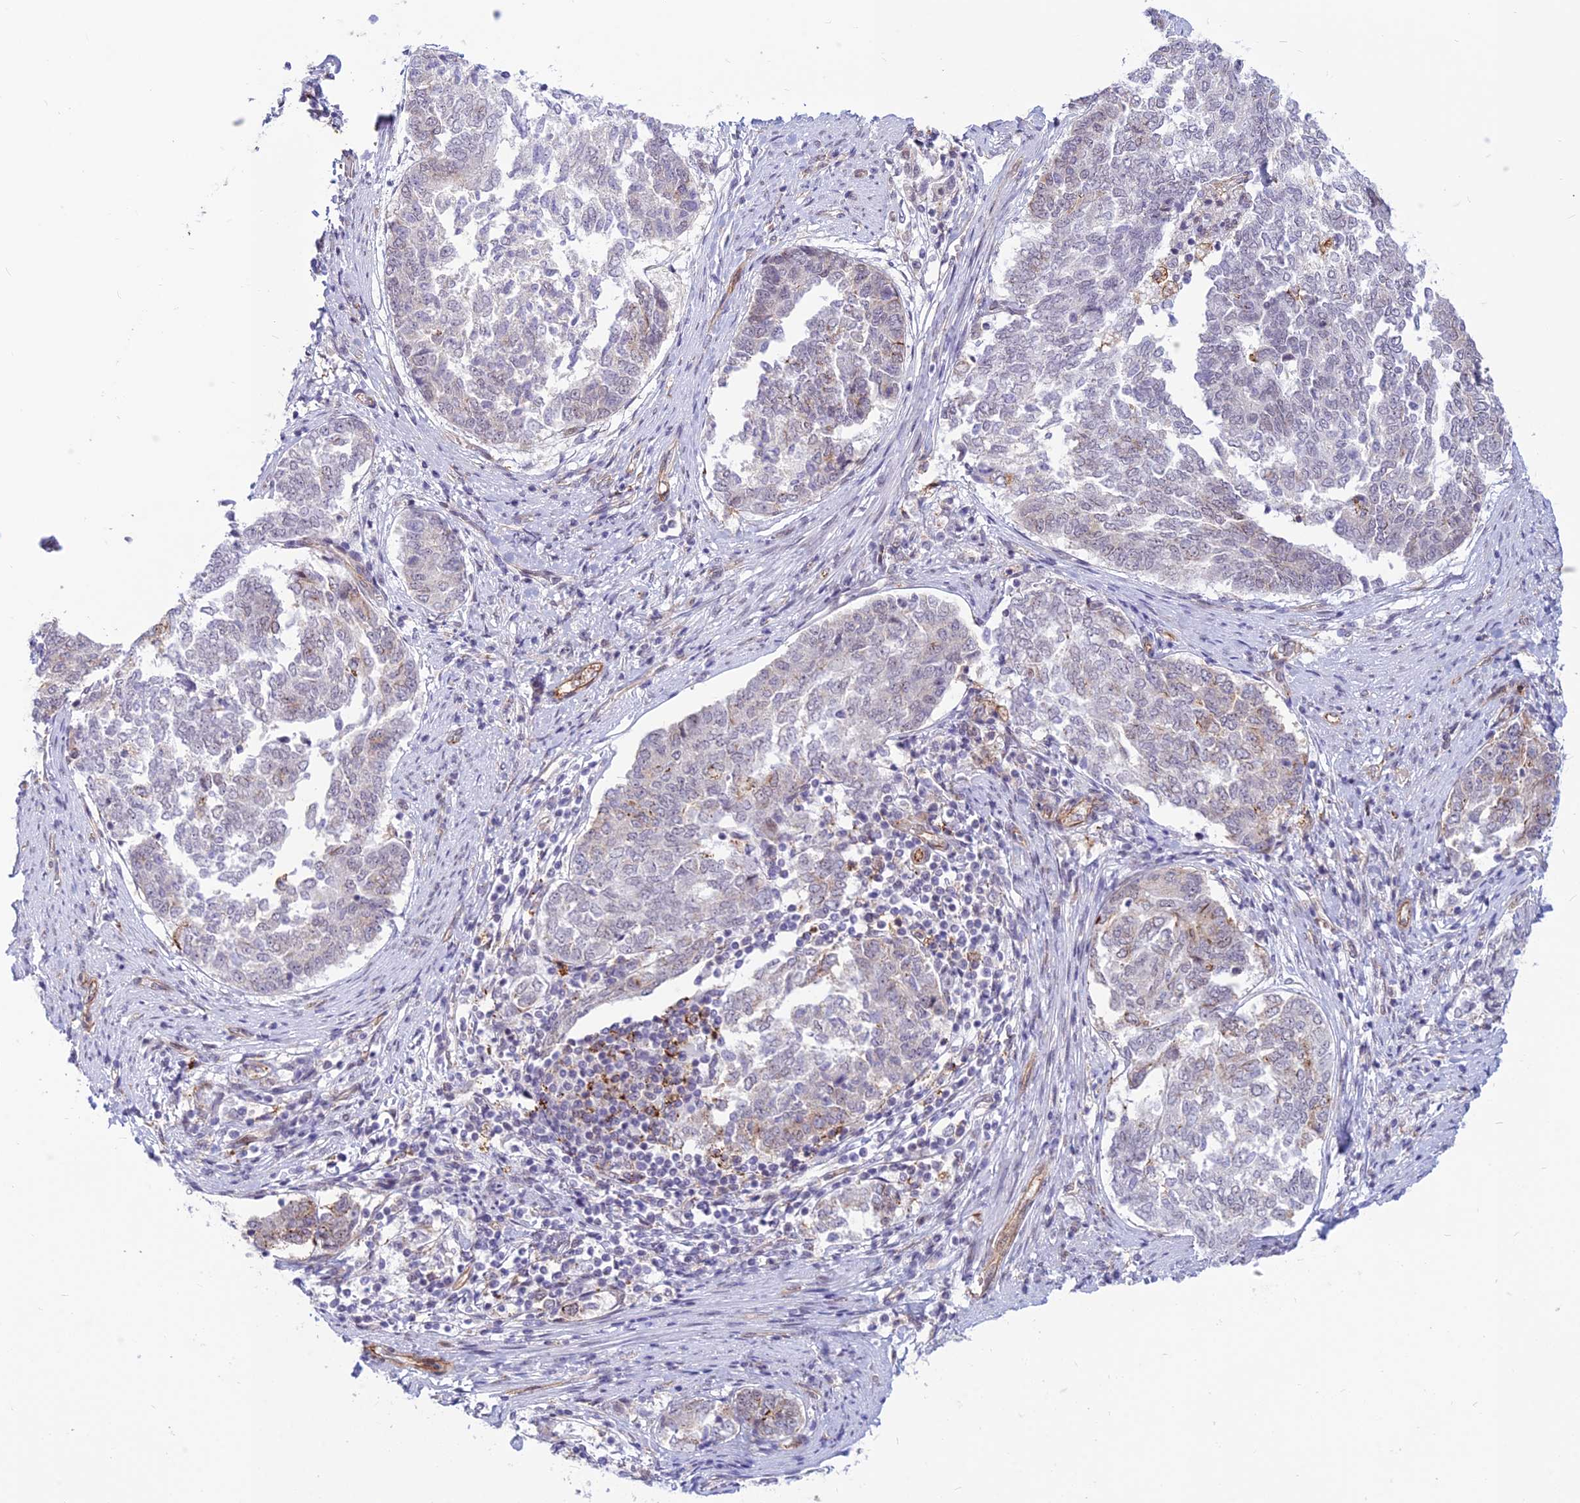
{"staining": {"intensity": "moderate", "quantity": "<25%", "location": "cytoplasmic/membranous"}, "tissue": "endometrial cancer", "cell_type": "Tumor cells", "image_type": "cancer", "snomed": [{"axis": "morphology", "description": "Adenocarcinoma, NOS"}, {"axis": "topography", "description": "Endometrium"}], "caption": "Endometrial cancer (adenocarcinoma) stained with a brown dye shows moderate cytoplasmic/membranous positive staining in about <25% of tumor cells.", "gene": "SAPCD2", "patient": {"sex": "female", "age": 80}}